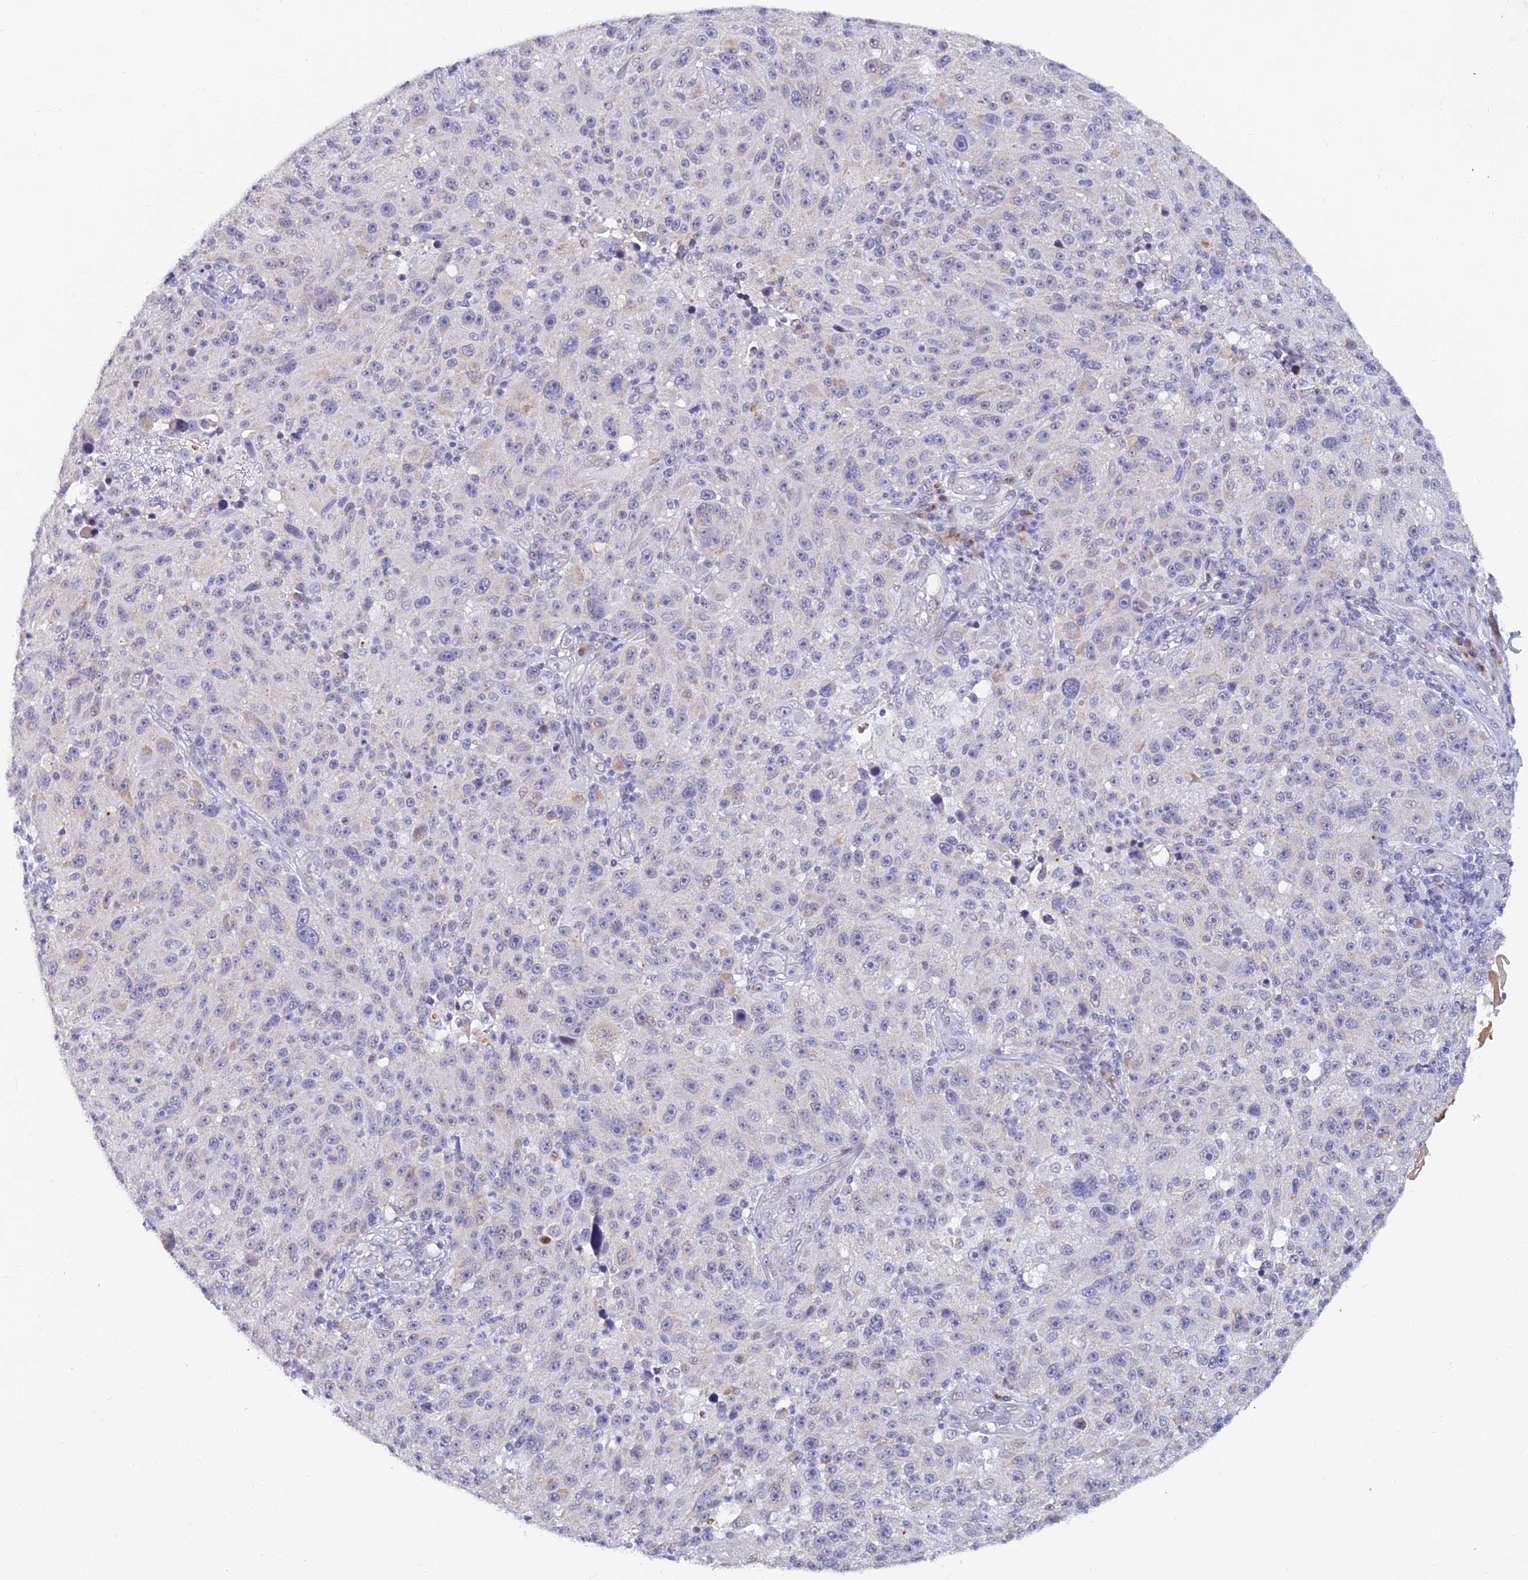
{"staining": {"intensity": "negative", "quantity": "none", "location": "none"}, "tissue": "melanoma", "cell_type": "Tumor cells", "image_type": "cancer", "snomed": [{"axis": "morphology", "description": "Malignant melanoma, NOS"}, {"axis": "topography", "description": "Skin"}], "caption": "Melanoma stained for a protein using immunohistochemistry (IHC) reveals no staining tumor cells.", "gene": "INKA1", "patient": {"sex": "male", "age": 53}}